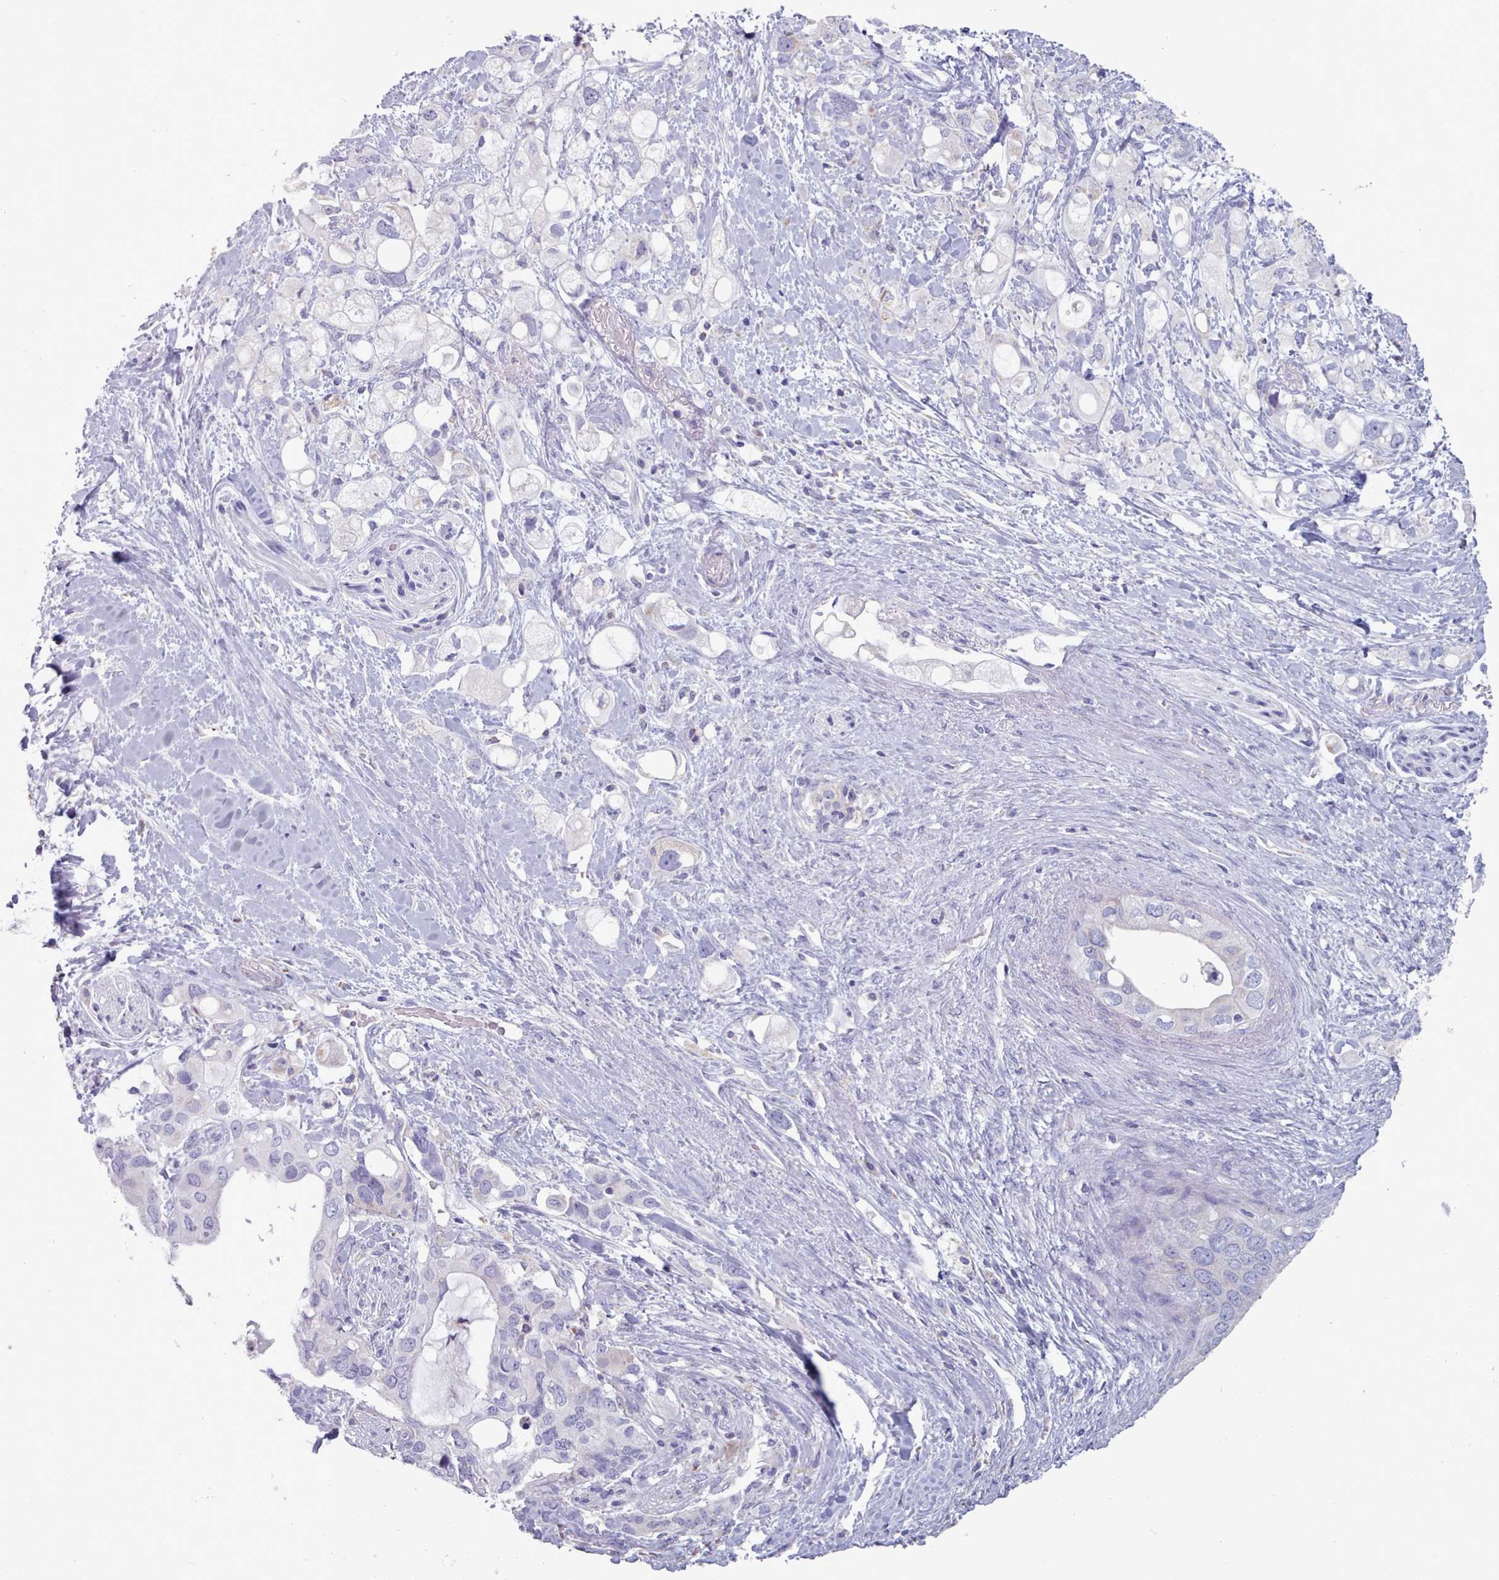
{"staining": {"intensity": "negative", "quantity": "none", "location": "none"}, "tissue": "pancreatic cancer", "cell_type": "Tumor cells", "image_type": "cancer", "snomed": [{"axis": "morphology", "description": "Adenocarcinoma, NOS"}, {"axis": "topography", "description": "Pancreas"}], "caption": "Tumor cells show no significant staining in adenocarcinoma (pancreatic).", "gene": "HAO1", "patient": {"sex": "female", "age": 56}}